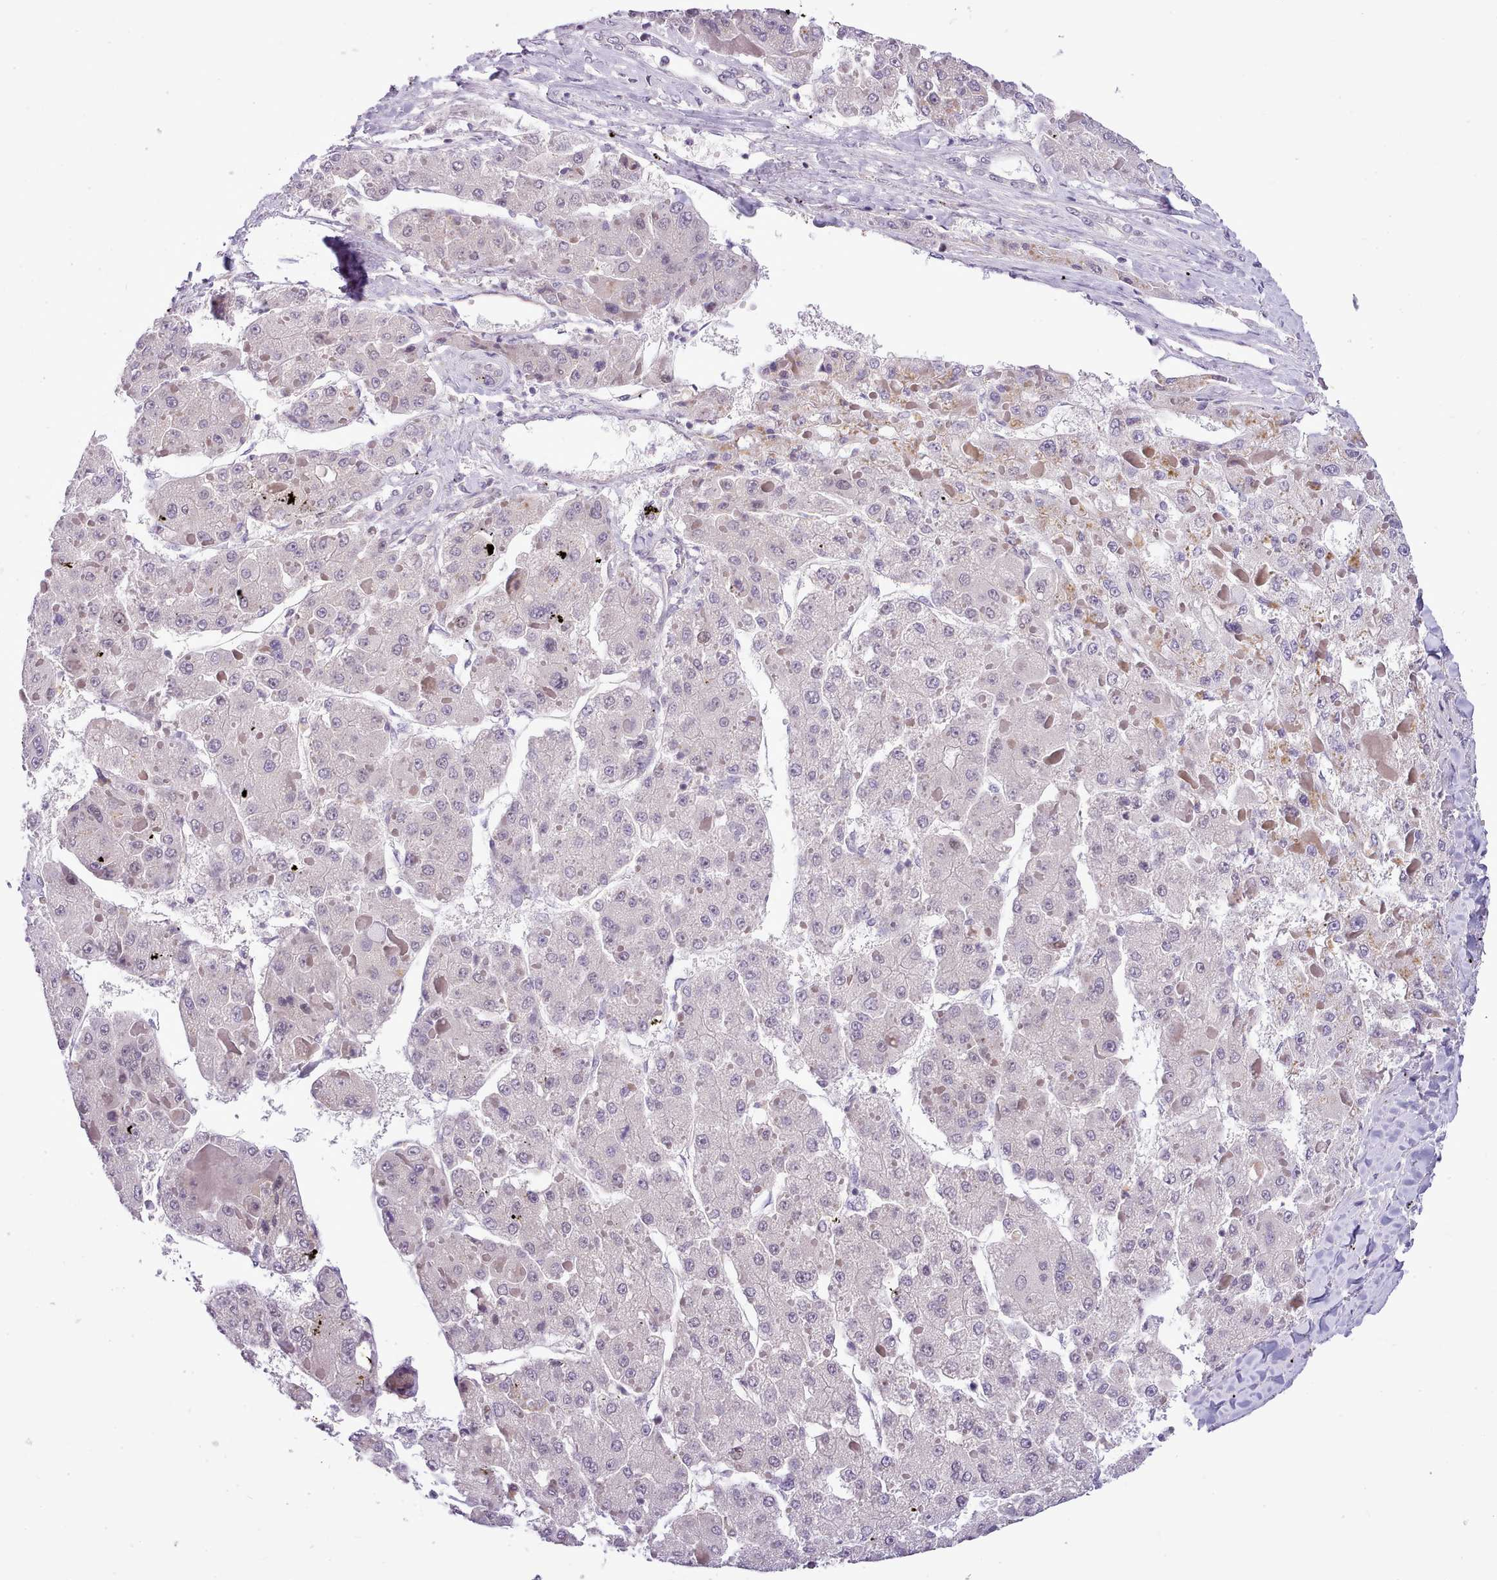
{"staining": {"intensity": "negative", "quantity": "none", "location": "none"}, "tissue": "liver cancer", "cell_type": "Tumor cells", "image_type": "cancer", "snomed": [{"axis": "morphology", "description": "Carcinoma, Hepatocellular, NOS"}, {"axis": "topography", "description": "Liver"}], "caption": "The IHC histopathology image has no significant staining in tumor cells of liver hepatocellular carcinoma tissue.", "gene": "HOXB7", "patient": {"sex": "female", "age": 73}}